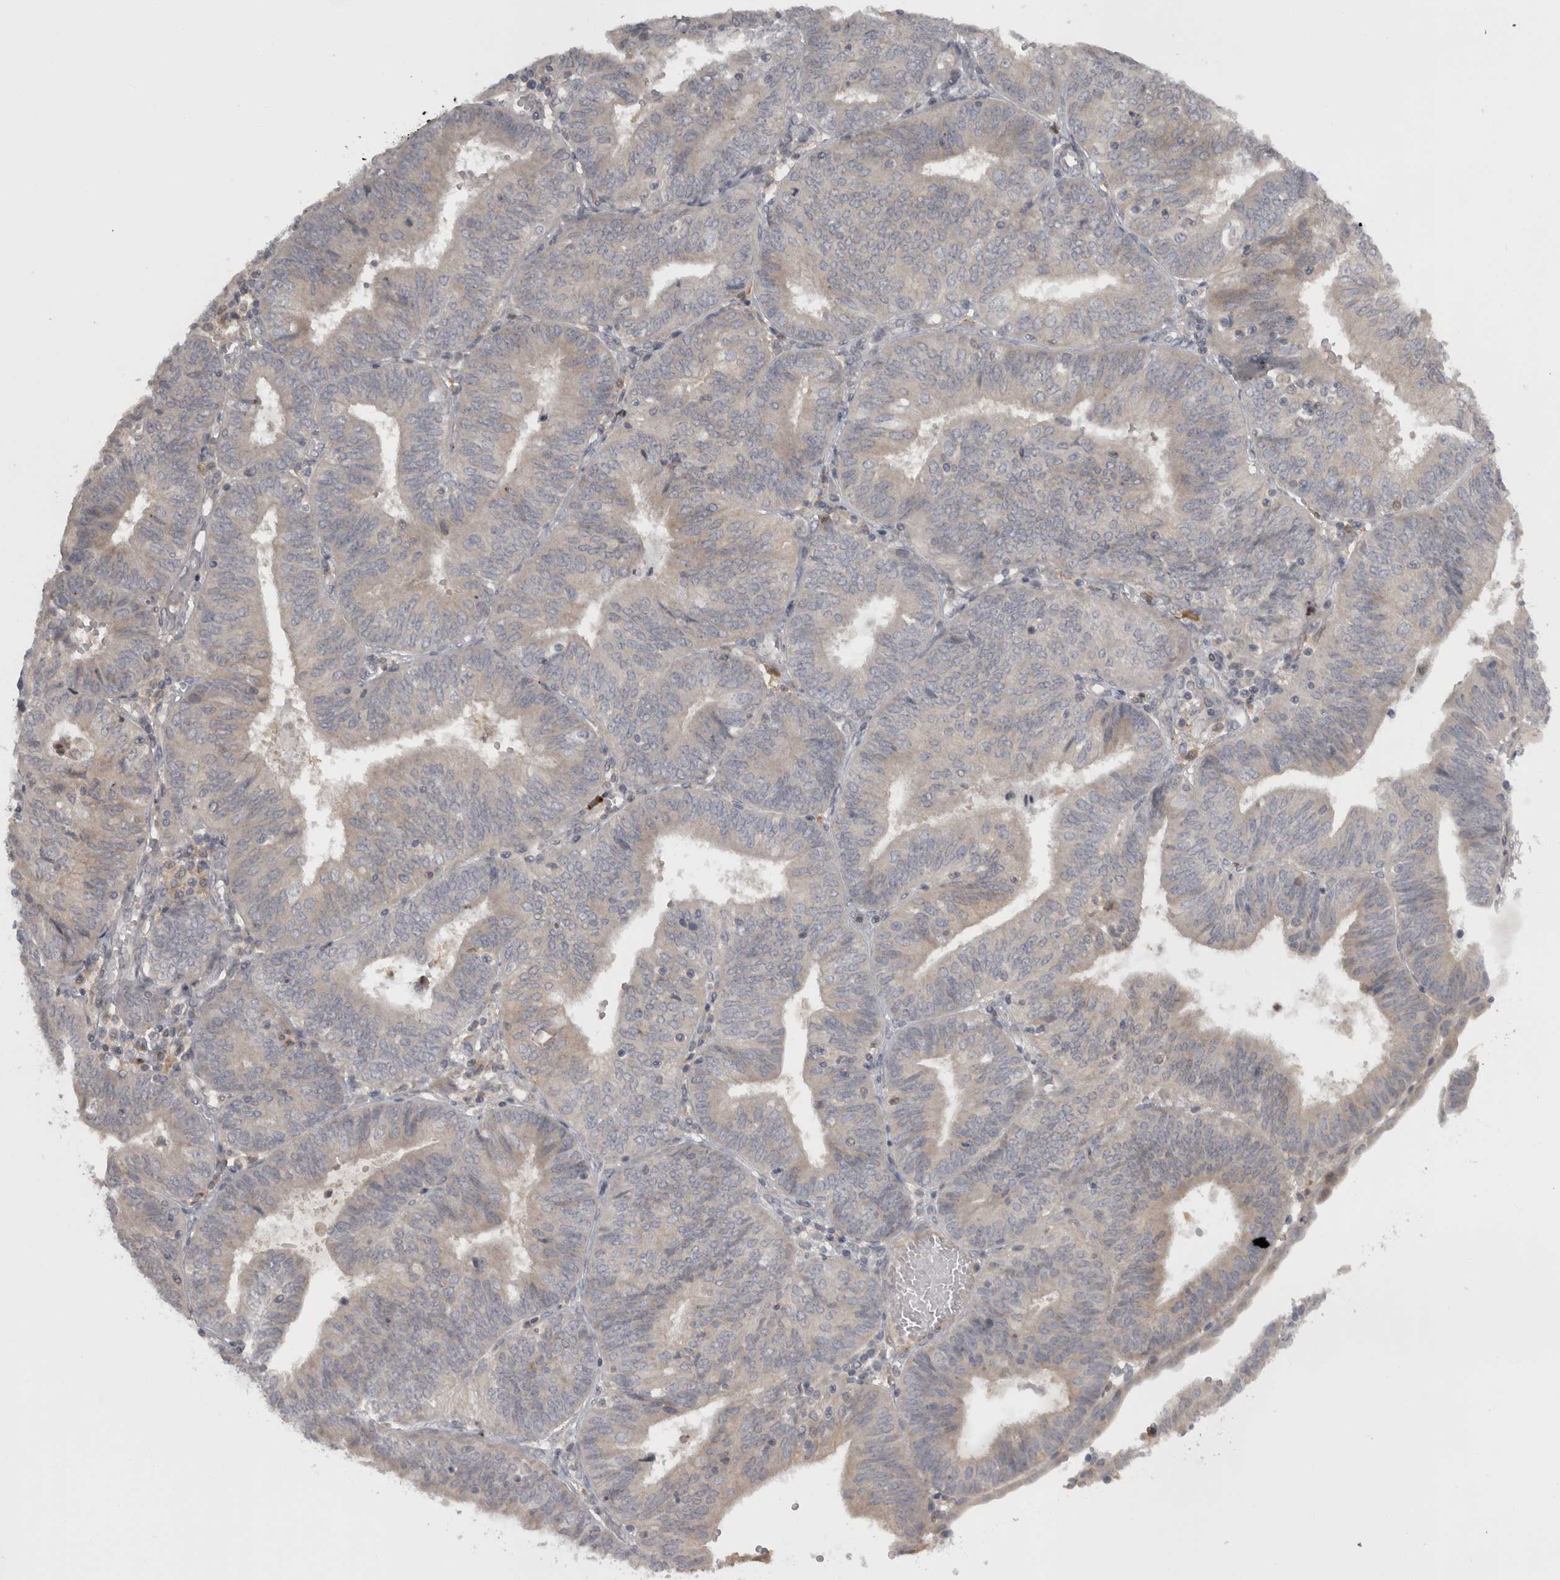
{"staining": {"intensity": "weak", "quantity": "<25%", "location": "cytoplasmic/membranous"}, "tissue": "endometrial cancer", "cell_type": "Tumor cells", "image_type": "cancer", "snomed": [{"axis": "morphology", "description": "Adenocarcinoma, NOS"}, {"axis": "topography", "description": "Endometrium"}], "caption": "Human endometrial cancer stained for a protein using immunohistochemistry (IHC) shows no staining in tumor cells.", "gene": "SLCO5A1", "patient": {"sex": "female", "age": 58}}